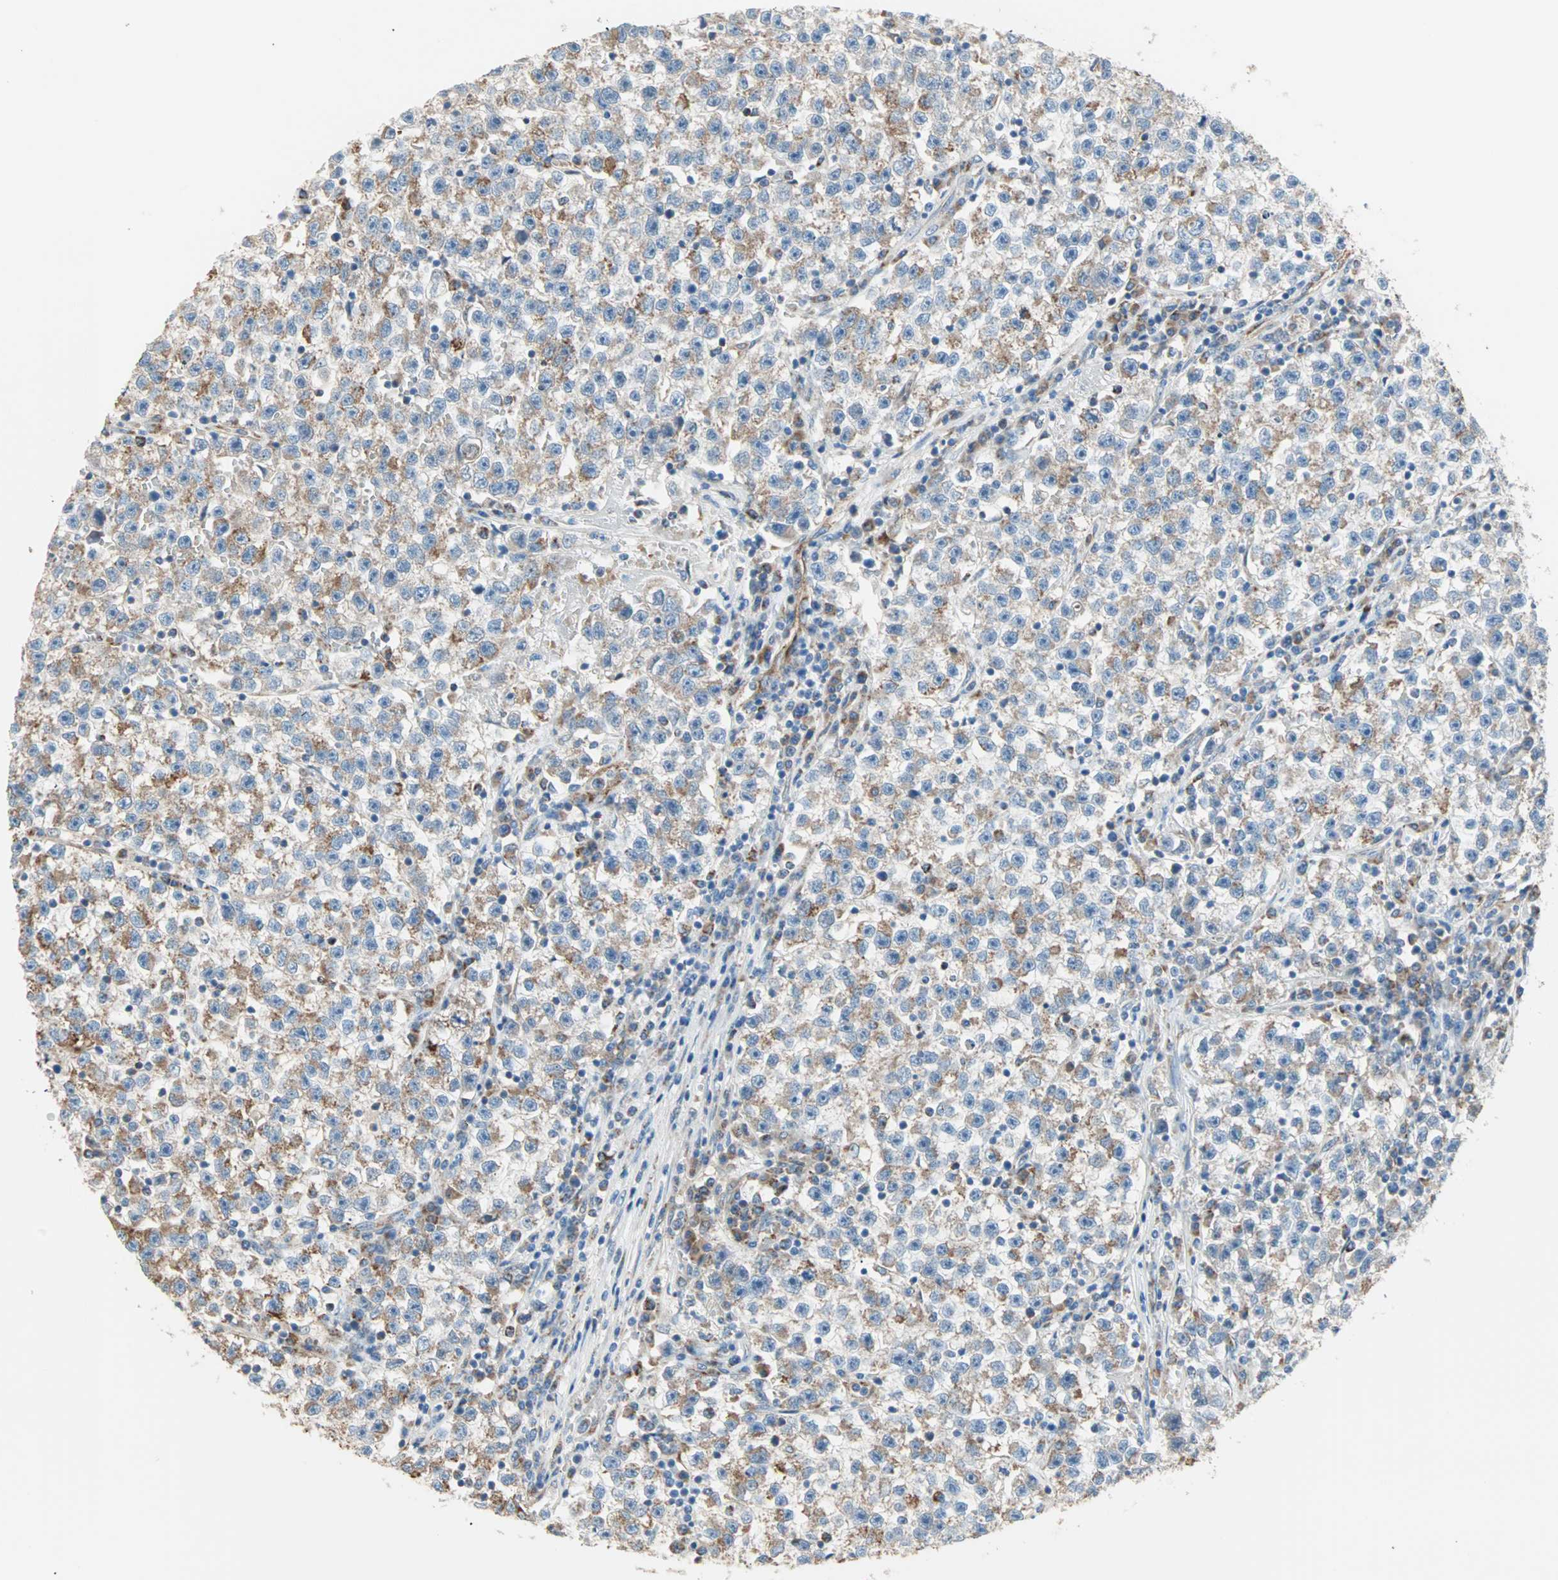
{"staining": {"intensity": "moderate", "quantity": ">75%", "location": "cytoplasmic/membranous"}, "tissue": "testis cancer", "cell_type": "Tumor cells", "image_type": "cancer", "snomed": [{"axis": "morphology", "description": "Seminoma, NOS"}, {"axis": "topography", "description": "Testis"}], "caption": "This image demonstrates immunohistochemistry staining of testis cancer, with medium moderate cytoplasmic/membranous staining in about >75% of tumor cells.", "gene": "TST", "patient": {"sex": "male", "age": 22}}